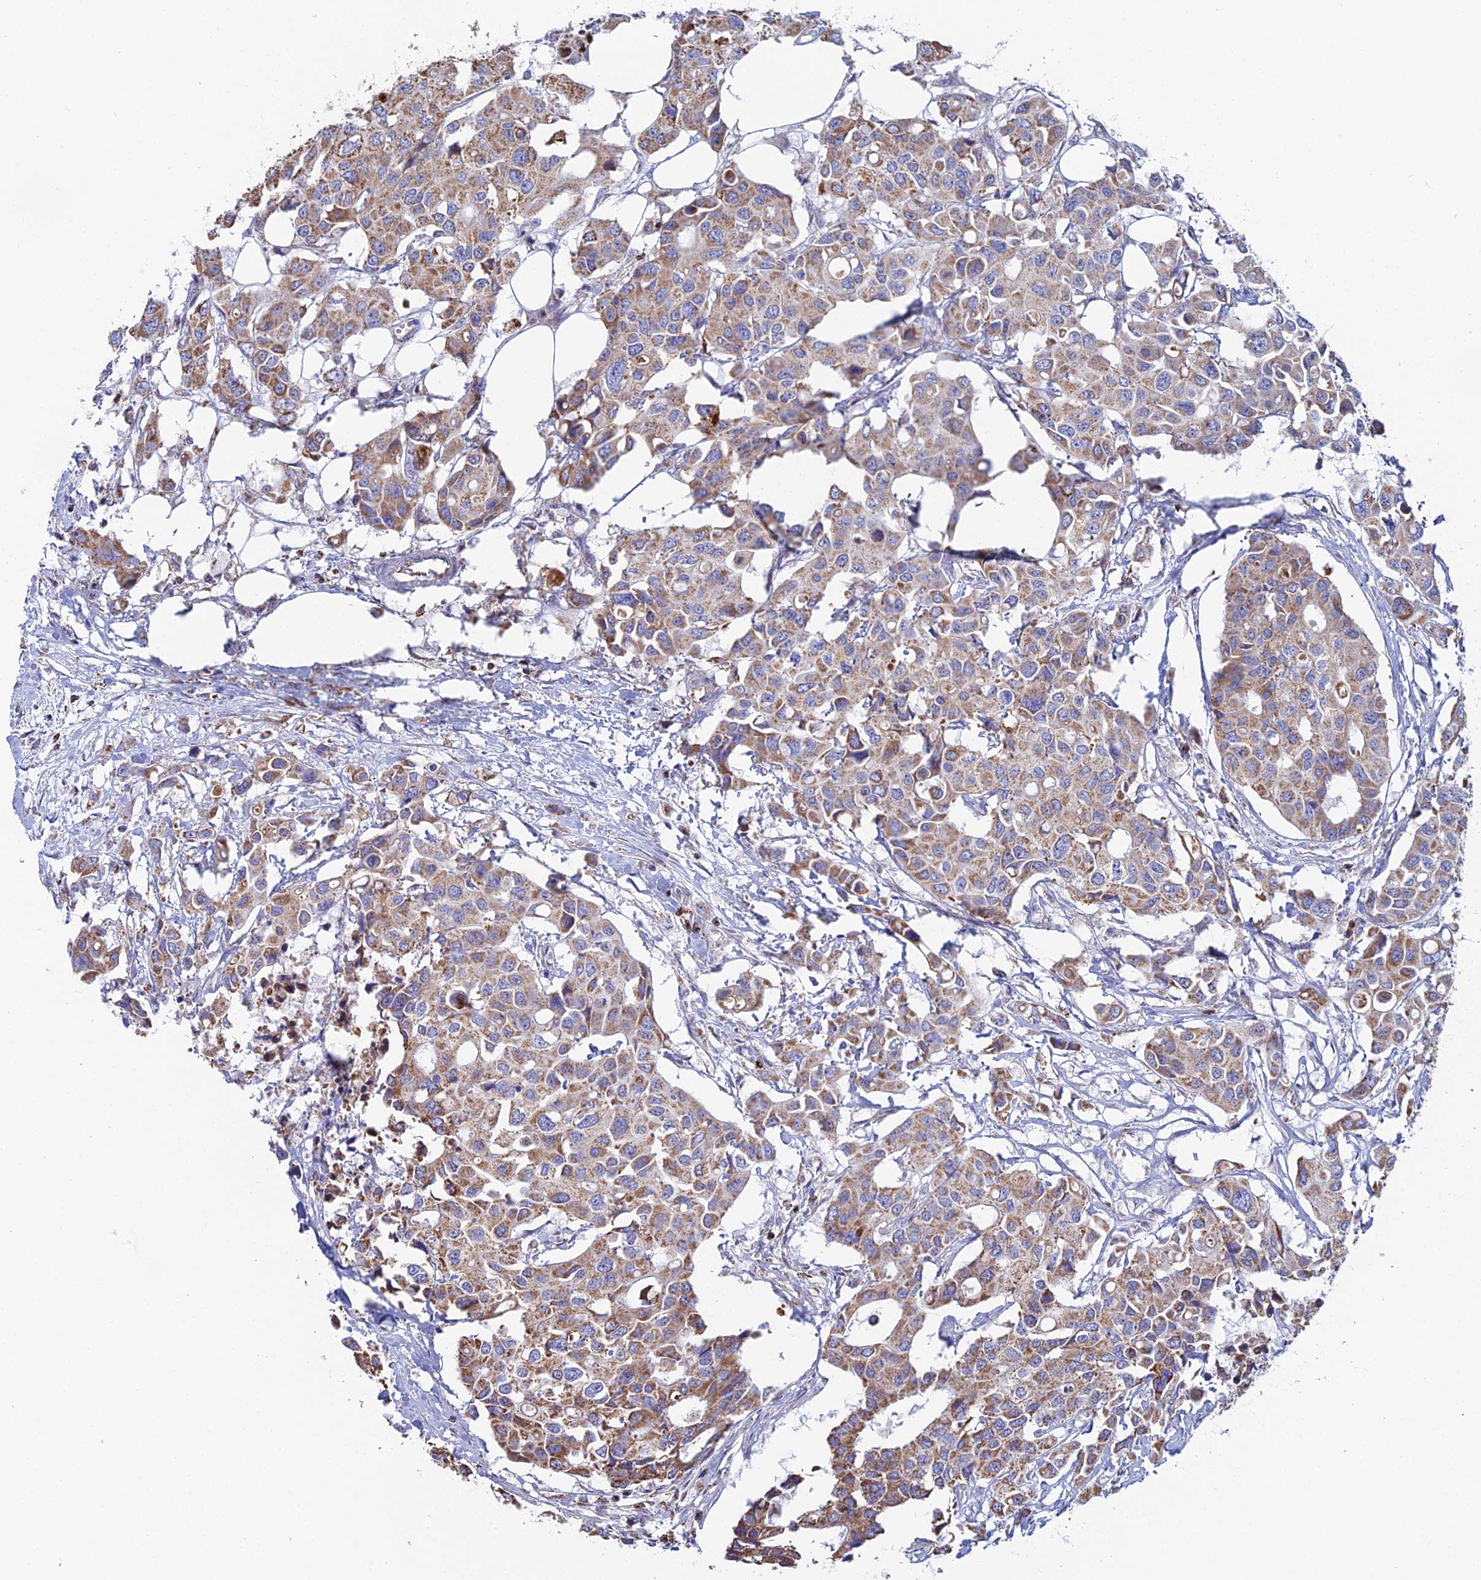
{"staining": {"intensity": "moderate", "quantity": ">75%", "location": "cytoplasmic/membranous"}, "tissue": "colorectal cancer", "cell_type": "Tumor cells", "image_type": "cancer", "snomed": [{"axis": "morphology", "description": "Adenocarcinoma, NOS"}, {"axis": "topography", "description": "Colon"}], "caption": "DAB (3,3'-diaminobenzidine) immunohistochemical staining of colorectal cancer (adenocarcinoma) exhibits moderate cytoplasmic/membranous protein positivity in about >75% of tumor cells. (DAB IHC, brown staining for protein, blue staining for nuclei).", "gene": "SPOCK2", "patient": {"sex": "male", "age": 77}}